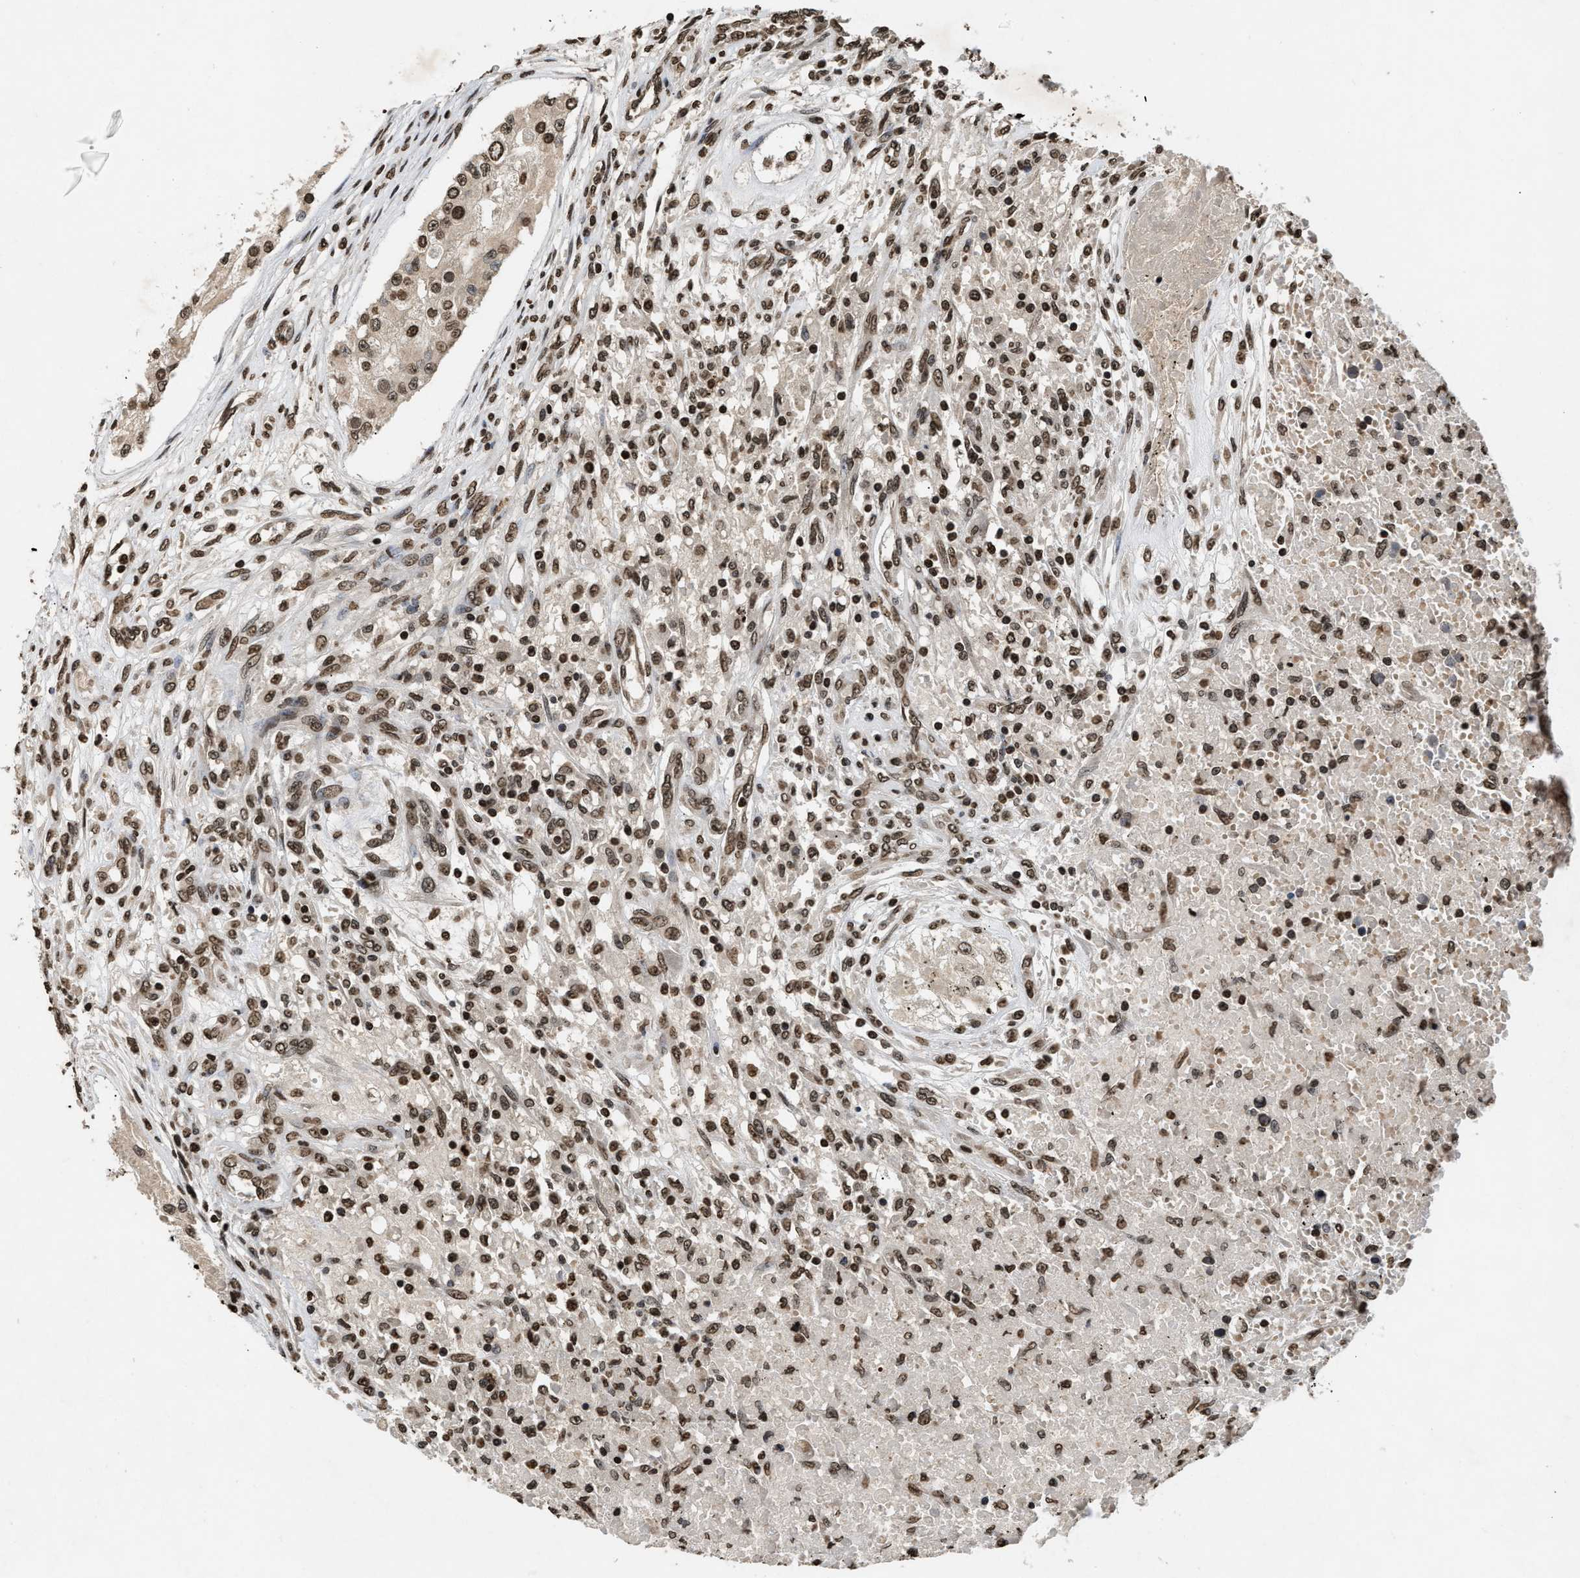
{"staining": {"intensity": "moderate", "quantity": ">75%", "location": "nuclear"}, "tissue": "testis cancer", "cell_type": "Tumor cells", "image_type": "cancer", "snomed": [{"axis": "morphology", "description": "Carcinoma, Embryonal, NOS"}, {"axis": "topography", "description": "Testis"}], "caption": "Tumor cells display moderate nuclear staining in about >75% of cells in embryonal carcinoma (testis). The protein is stained brown, and the nuclei are stained in blue (DAB (3,3'-diaminobenzidine) IHC with brightfield microscopy, high magnification).", "gene": "DNASE1L3", "patient": {"sex": "male", "age": 25}}